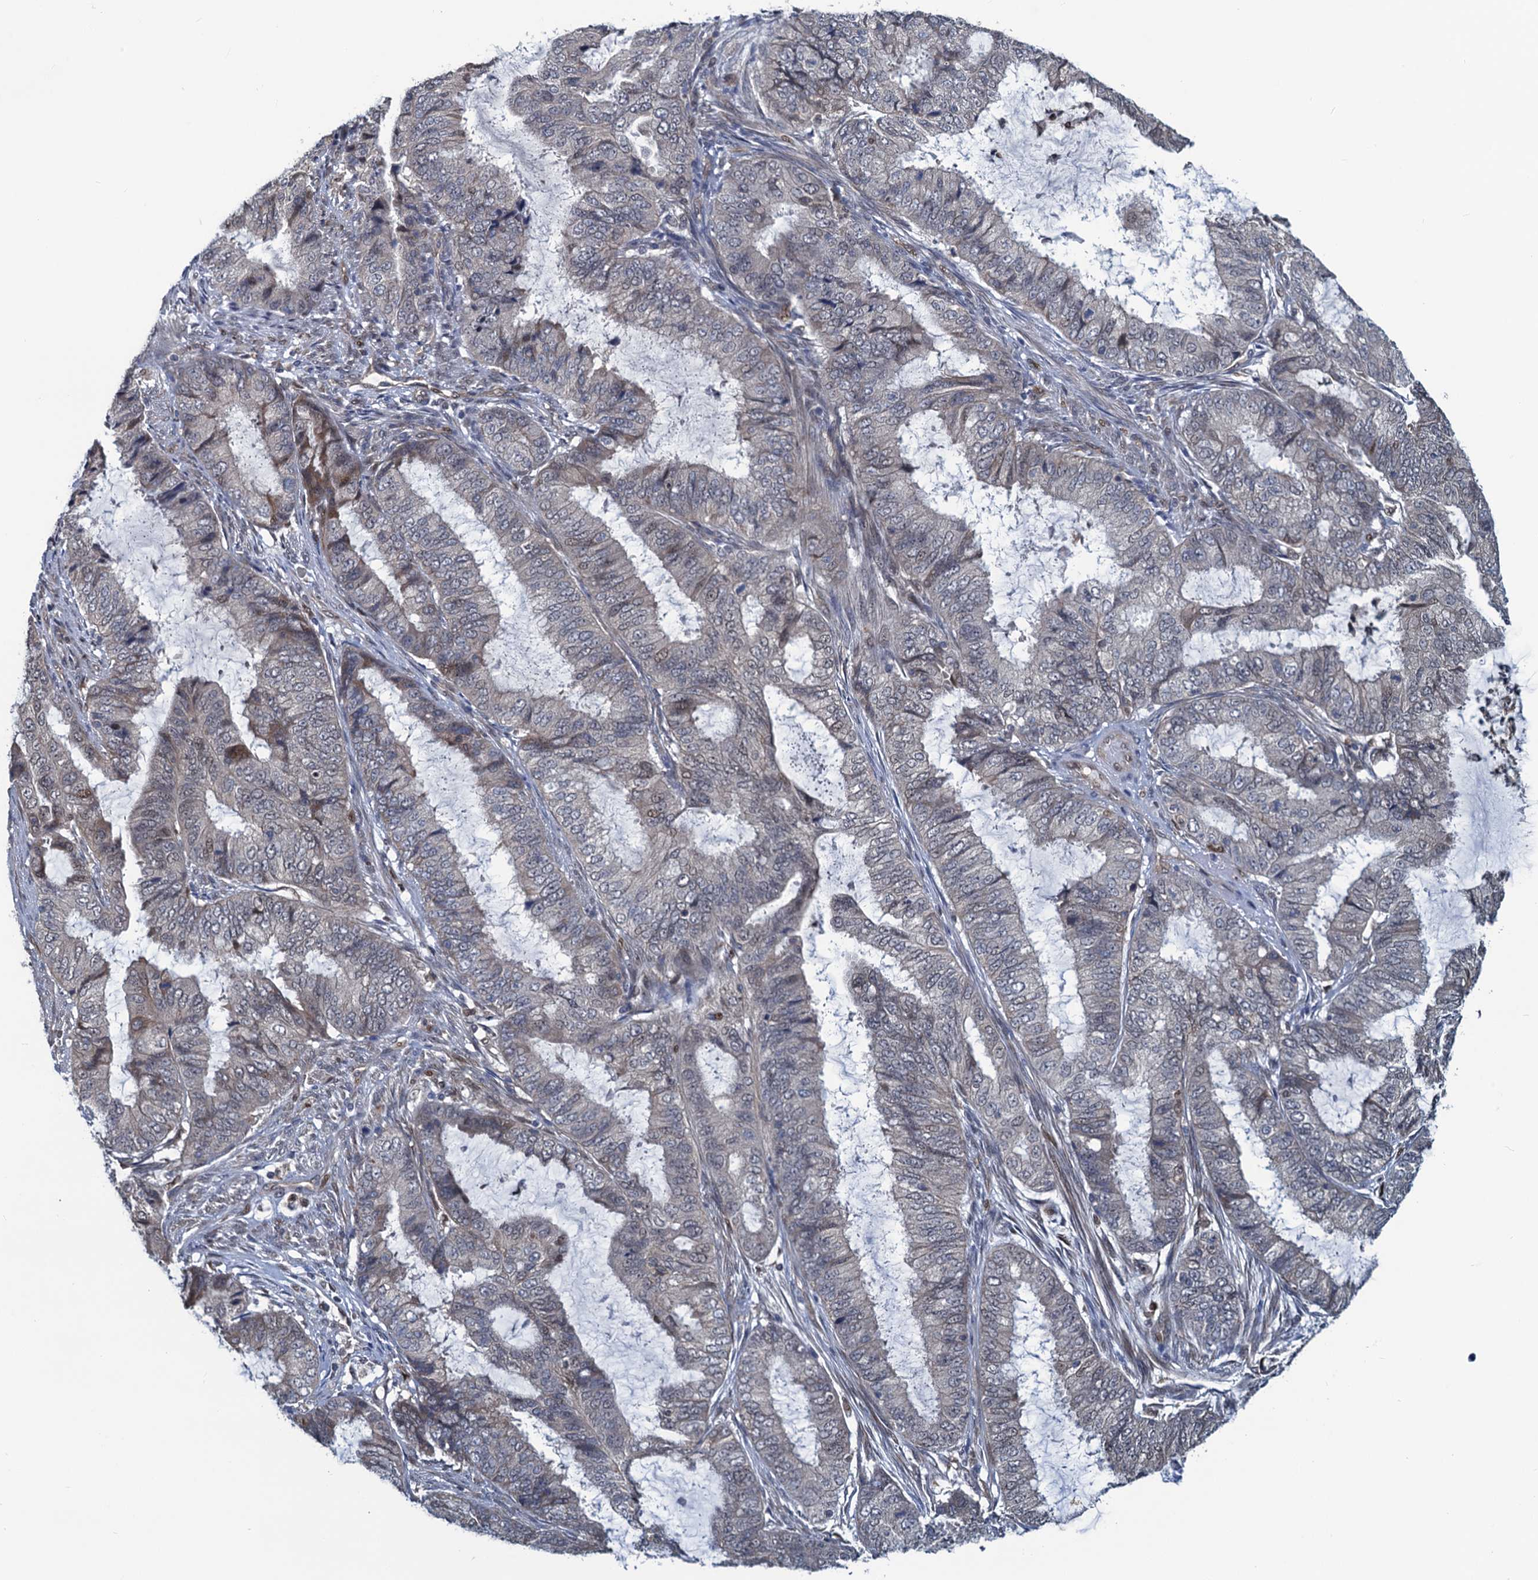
{"staining": {"intensity": "weak", "quantity": "<25%", "location": "cytoplasmic/membranous"}, "tissue": "endometrial cancer", "cell_type": "Tumor cells", "image_type": "cancer", "snomed": [{"axis": "morphology", "description": "Adenocarcinoma, NOS"}, {"axis": "topography", "description": "Endometrium"}], "caption": "DAB (3,3'-diaminobenzidine) immunohistochemical staining of endometrial cancer demonstrates no significant positivity in tumor cells. The staining was performed using DAB to visualize the protein expression in brown, while the nuclei were stained in blue with hematoxylin (Magnification: 20x).", "gene": "RNF125", "patient": {"sex": "female", "age": 51}}